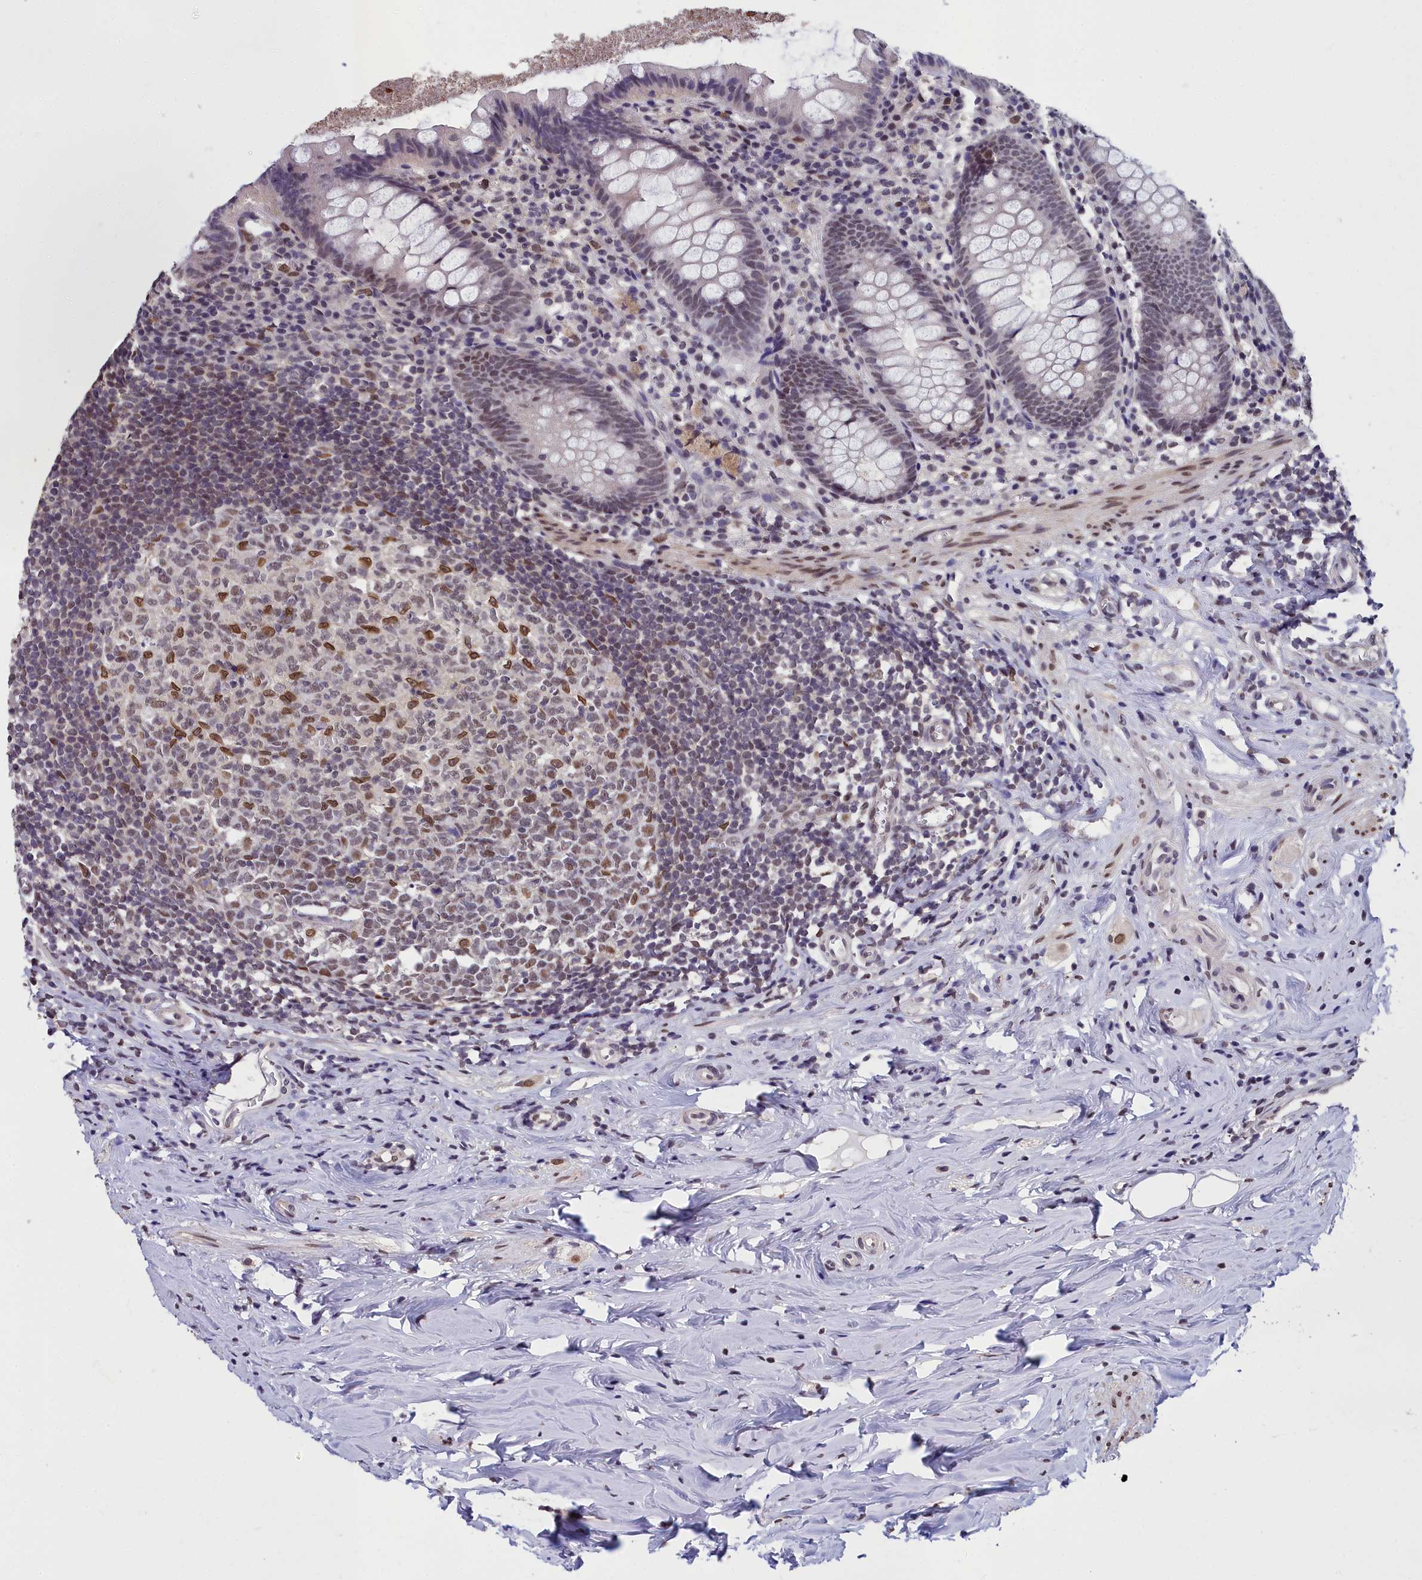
{"staining": {"intensity": "weak", "quantity": "25%-75%", "location": "nuclear"}, "tissue": "appendix", "cell_type": "Glandular cells", "image_type": "normal", "snomed": [{"axis": "morphology", "description": "Normal tissue, NOS"}, {"axis": "topography", "description": "Appendix"}], "caption": "Appendix stained with a brown dye demonstrates weak nuclear positive staining in approximately 25%-75% of glandular cells.", "gene": "CCDC97", "patient": {"sex": "female", "age": 51}}